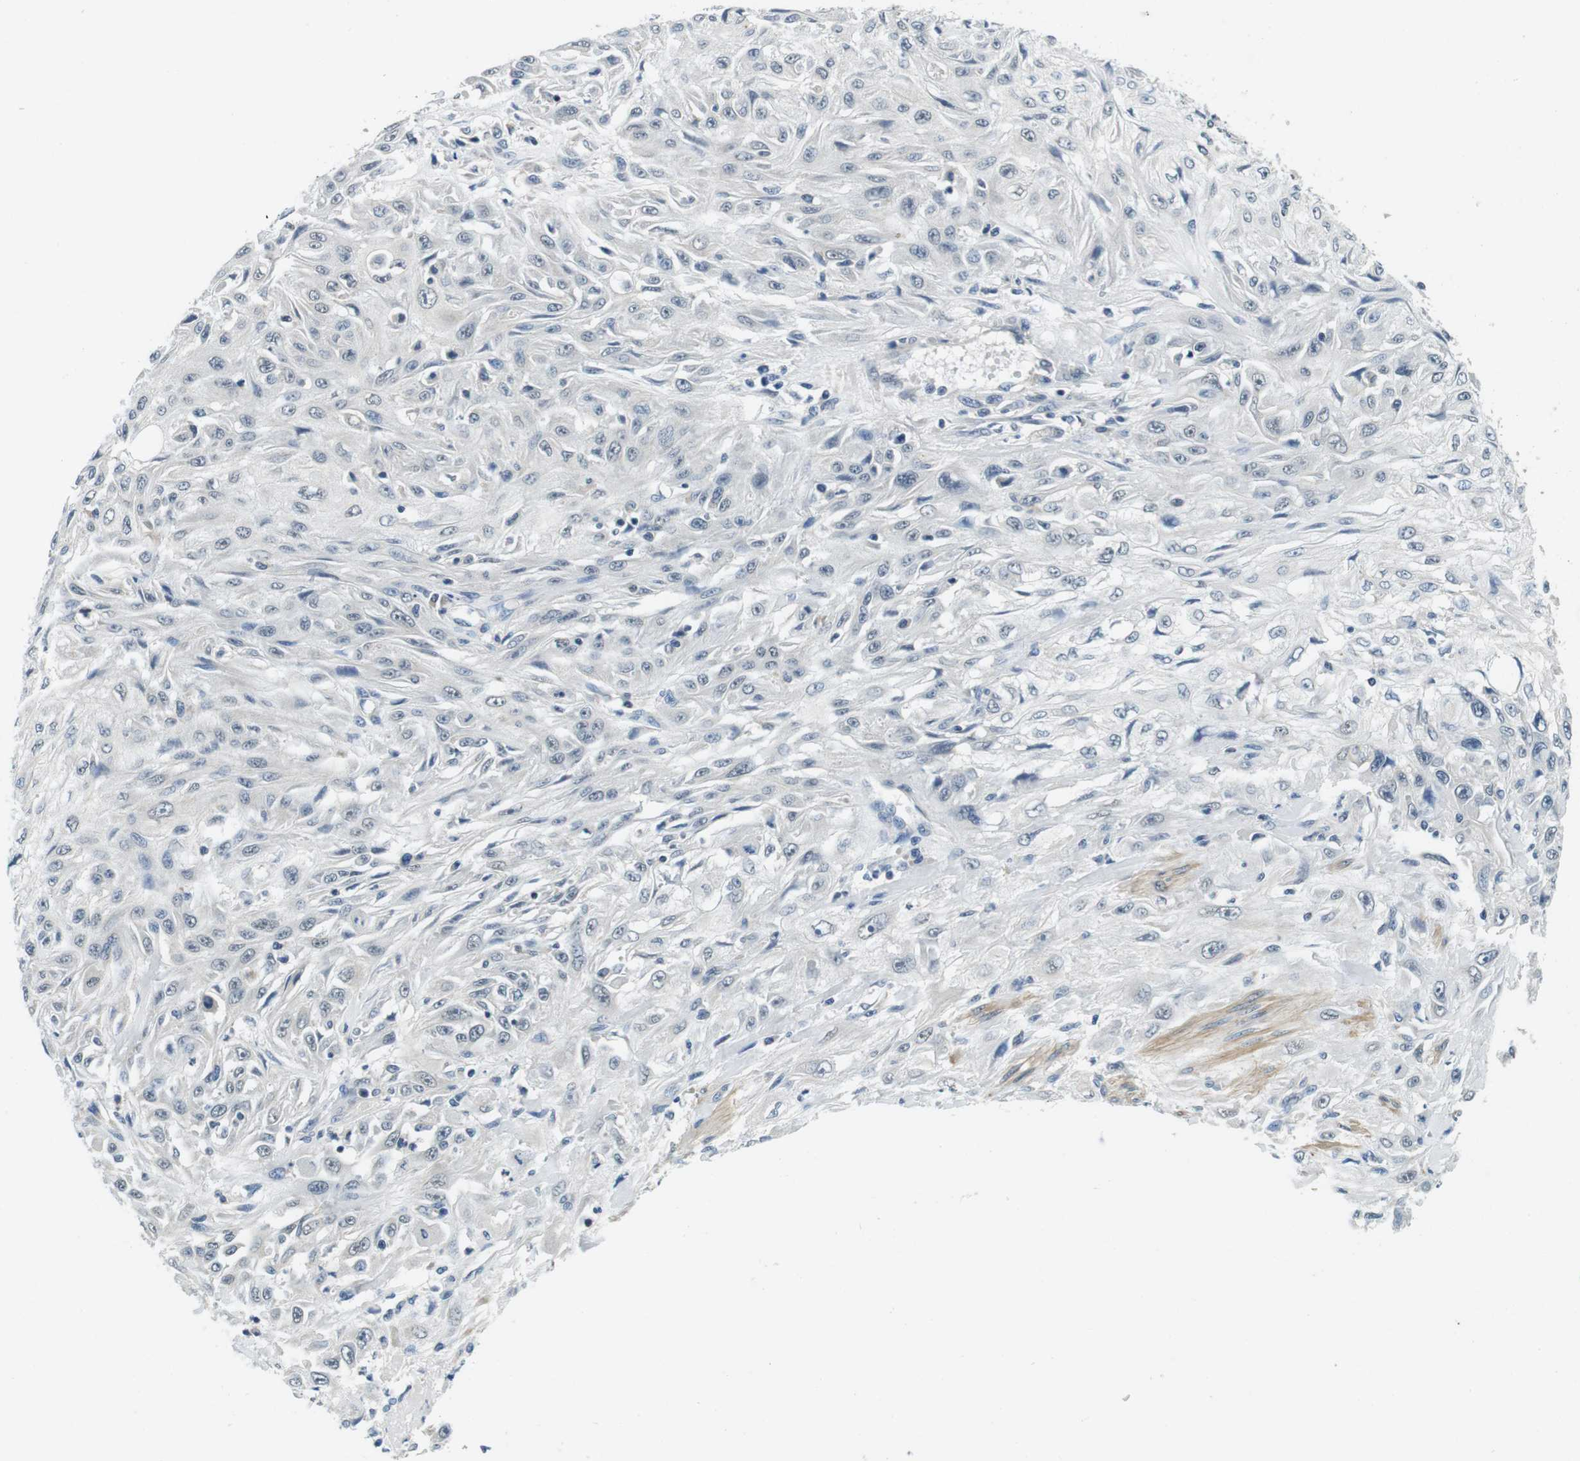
{"staining": {"intensity": "negative", "quantity": "none", "location": "none"}, "tissue": "skin cancer", "cell_type": "Tumor cells", "image_type": "cancer", "snomed": [{"axis": "morphology", "description": "Squamous cell carcinoma, NOS"}, {"axis": "topography", "description": "Skin"}], "caption": "Micrograph shows no significant protein positivity in tumor cells of skin cancer.", "gene": "DTNA", "patient": {"sex": "male", "age": 75}}